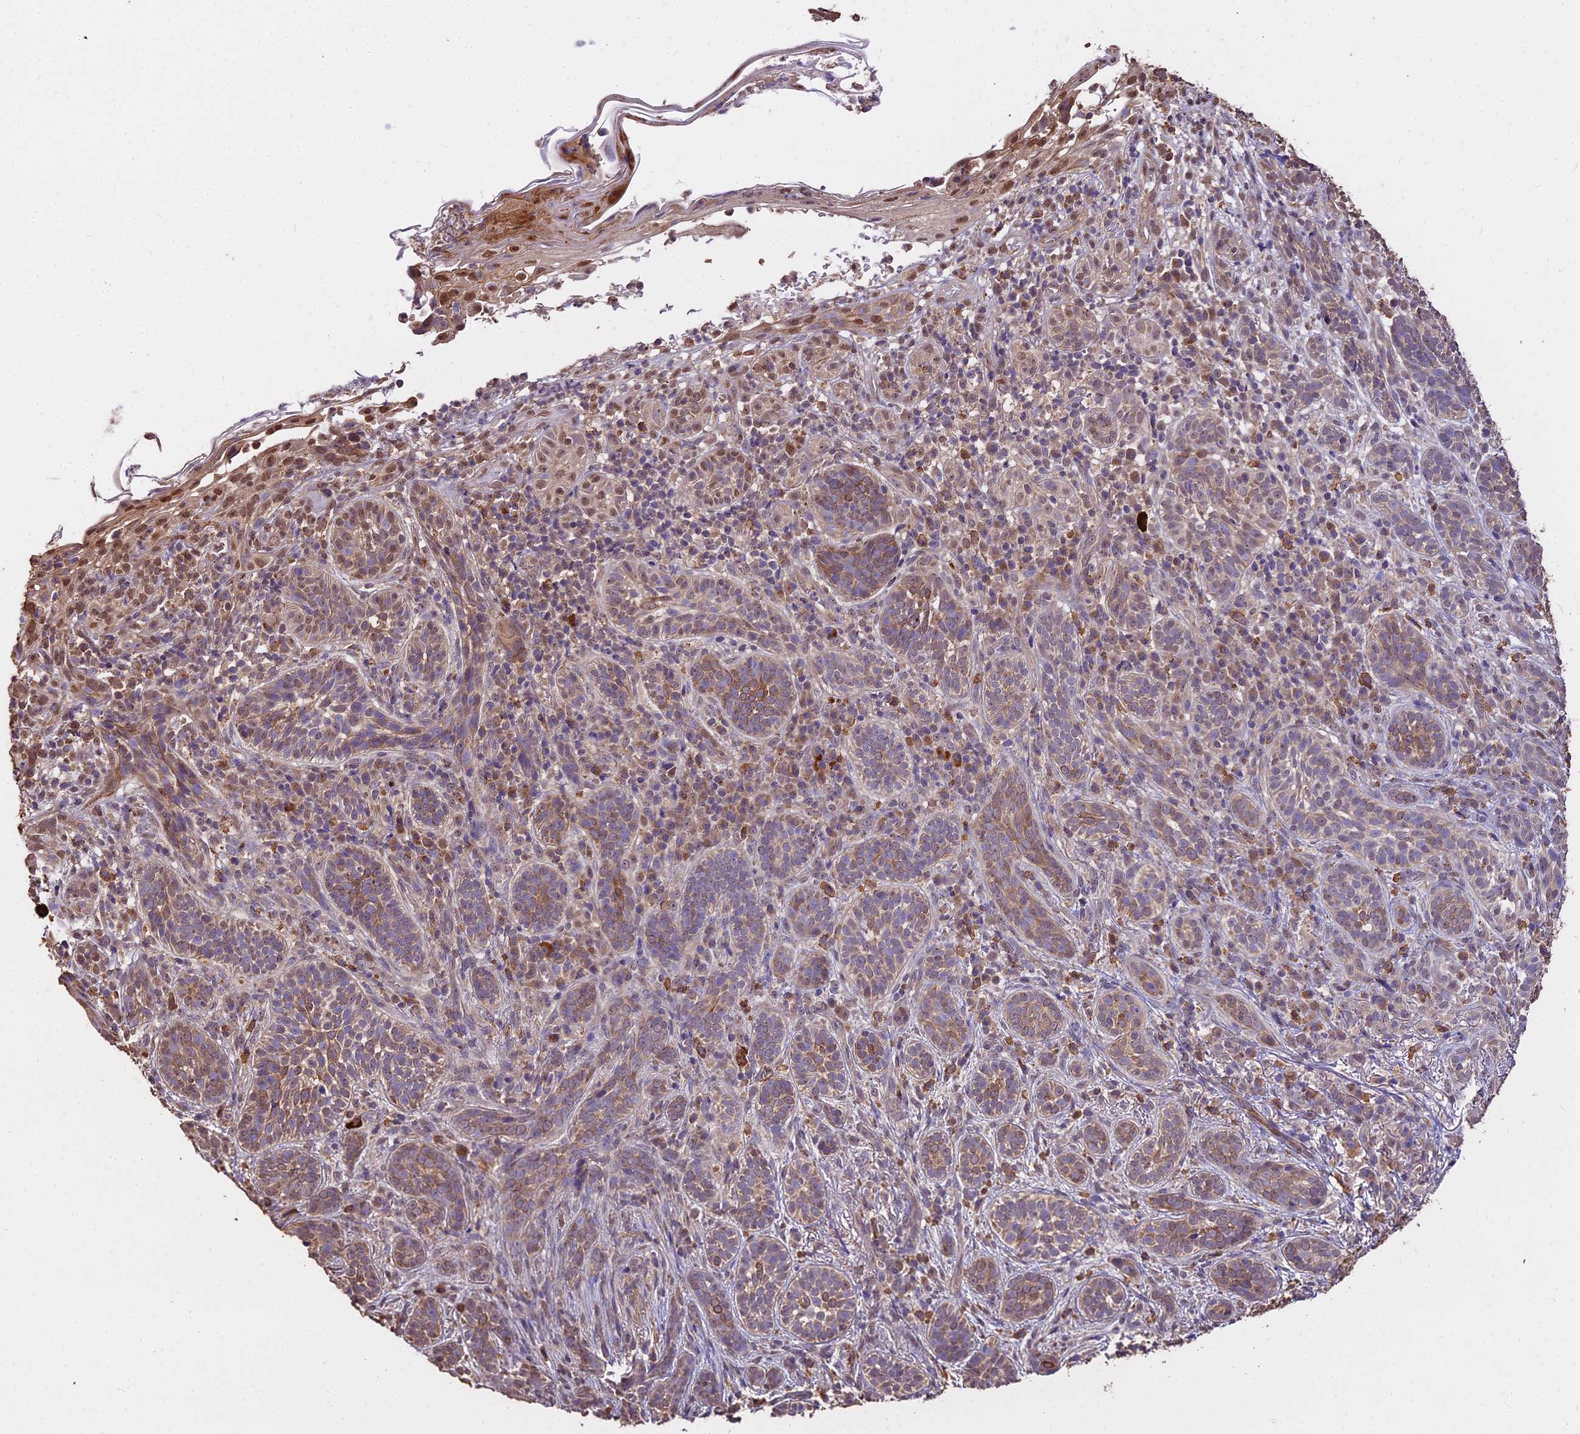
{"staining": {"intensity": "moderate", "quantity": "25%-75%", "location": "cytoplasmic/membranous"}, "tissue": "skin cancer", "cell_type": "Tumor cells", "image_type": "cancer", "snomed": [{"axis": "morphology", "description": "Basal cell carcinoma"}, {"axis": "topography", "description": "Skin"}], "caption": "An immunohistochemistry image of tumor tissue is shown. Protein staining in brown labels moderate cytoplasmic/membranous positivity in skin cancer (basal cell carcinoma) within tumor cells.", "gene": "METTL13", "patient": {"sex": "male", "age": 71}}